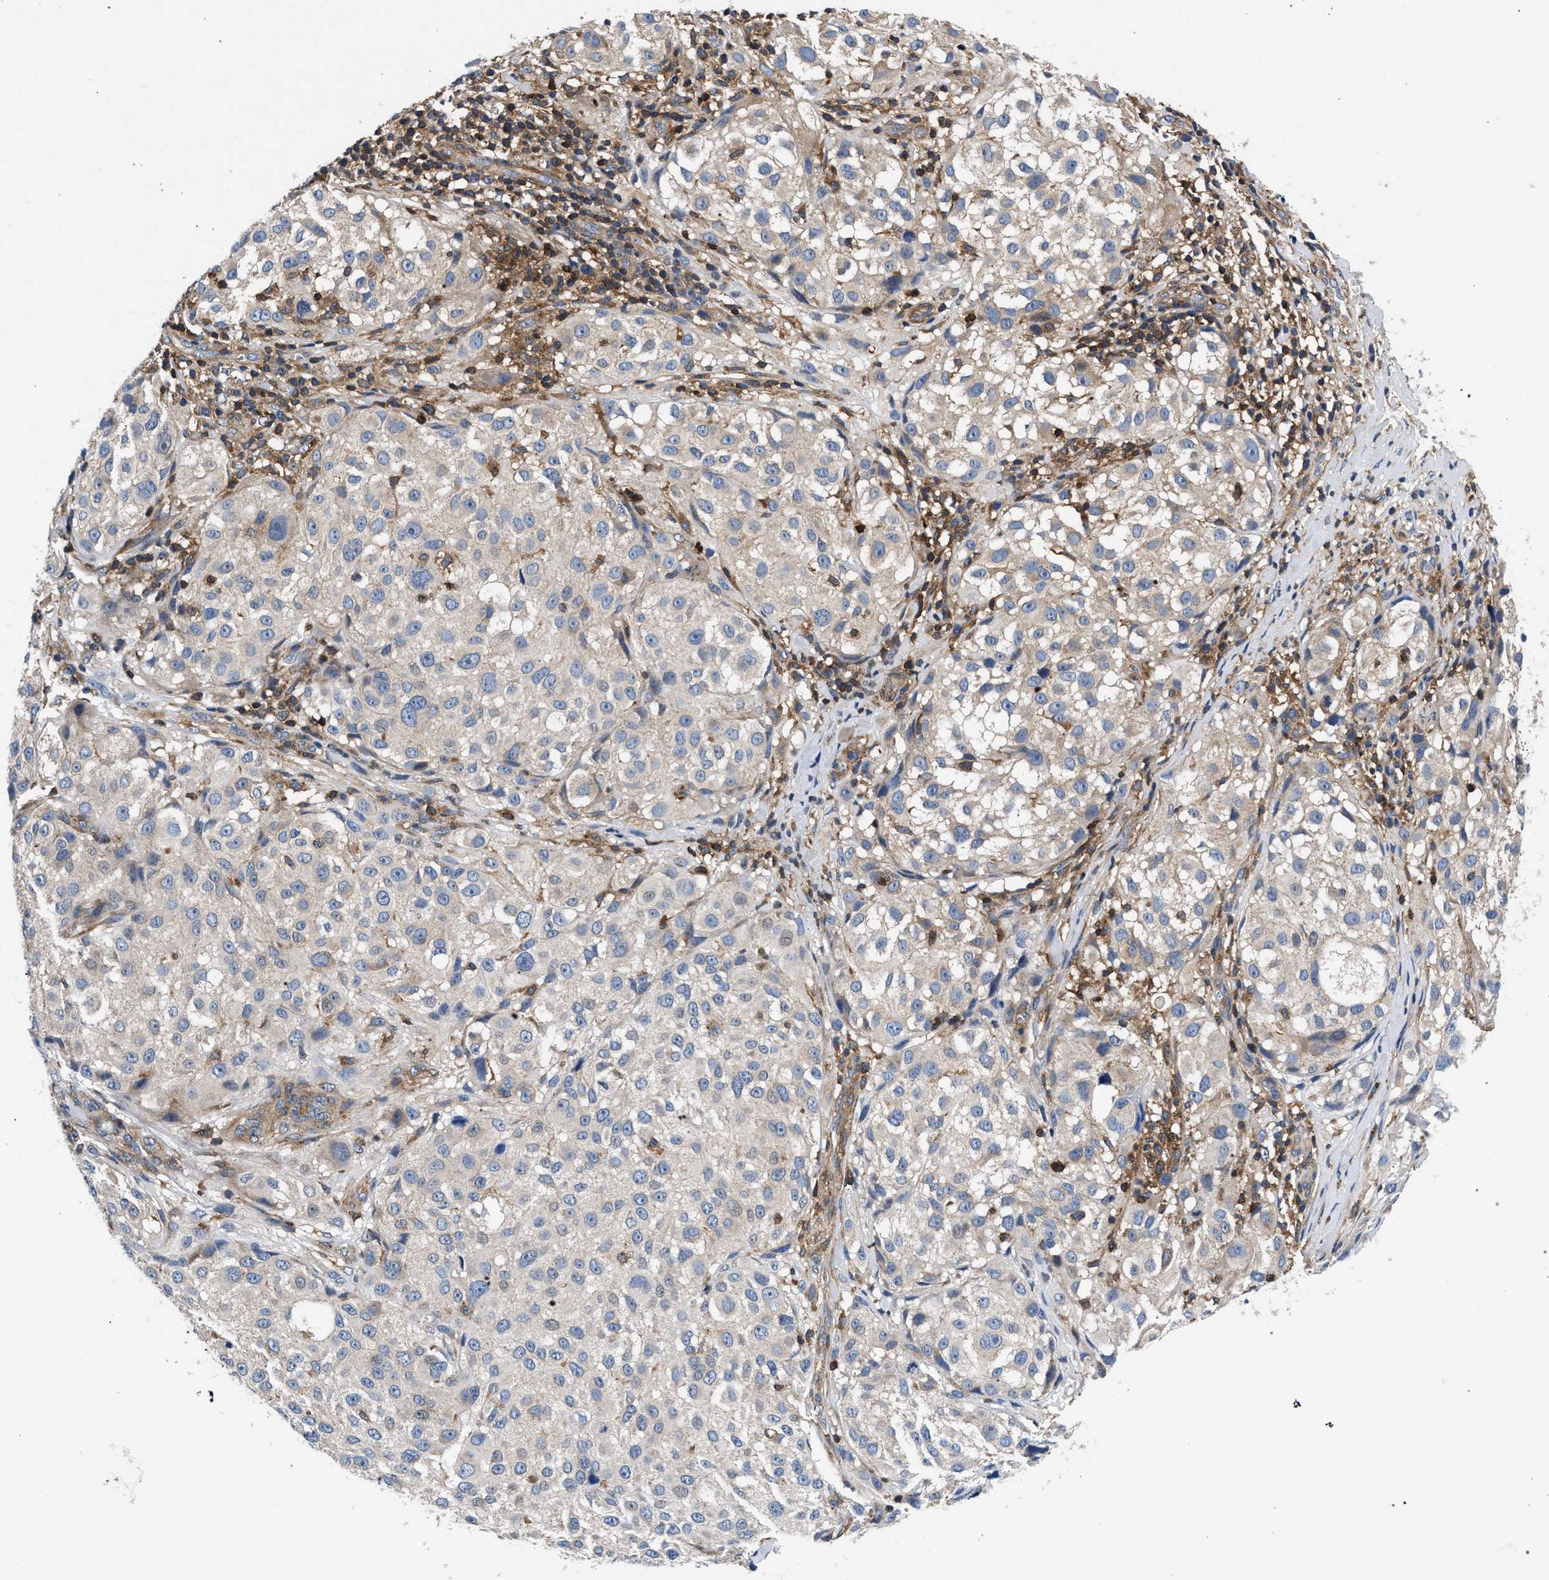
{"staining": {"intensity": "negative", "quantity": "none", "location": "none"}, "tissue": "melanoma", "cell_type": "Tumor cells", "image_type": "cancer", "snomed": [{"axis": "morphology", "description": "Necrosis, NOS"}, {"axis": "morphology", "description": "Malignant melanoma, NOS"}, {"axis": "topography", "description": "Skin"}], "caption": "Immunohistochemistry micrograph of neoplastic tissue: human melanoma stained with DAB (3,3'-diaminobenzidine) displays no significant protein positivity in tumor cells.", "gene": "LASP1", "patient": {"sex": "female", "age": 87}}